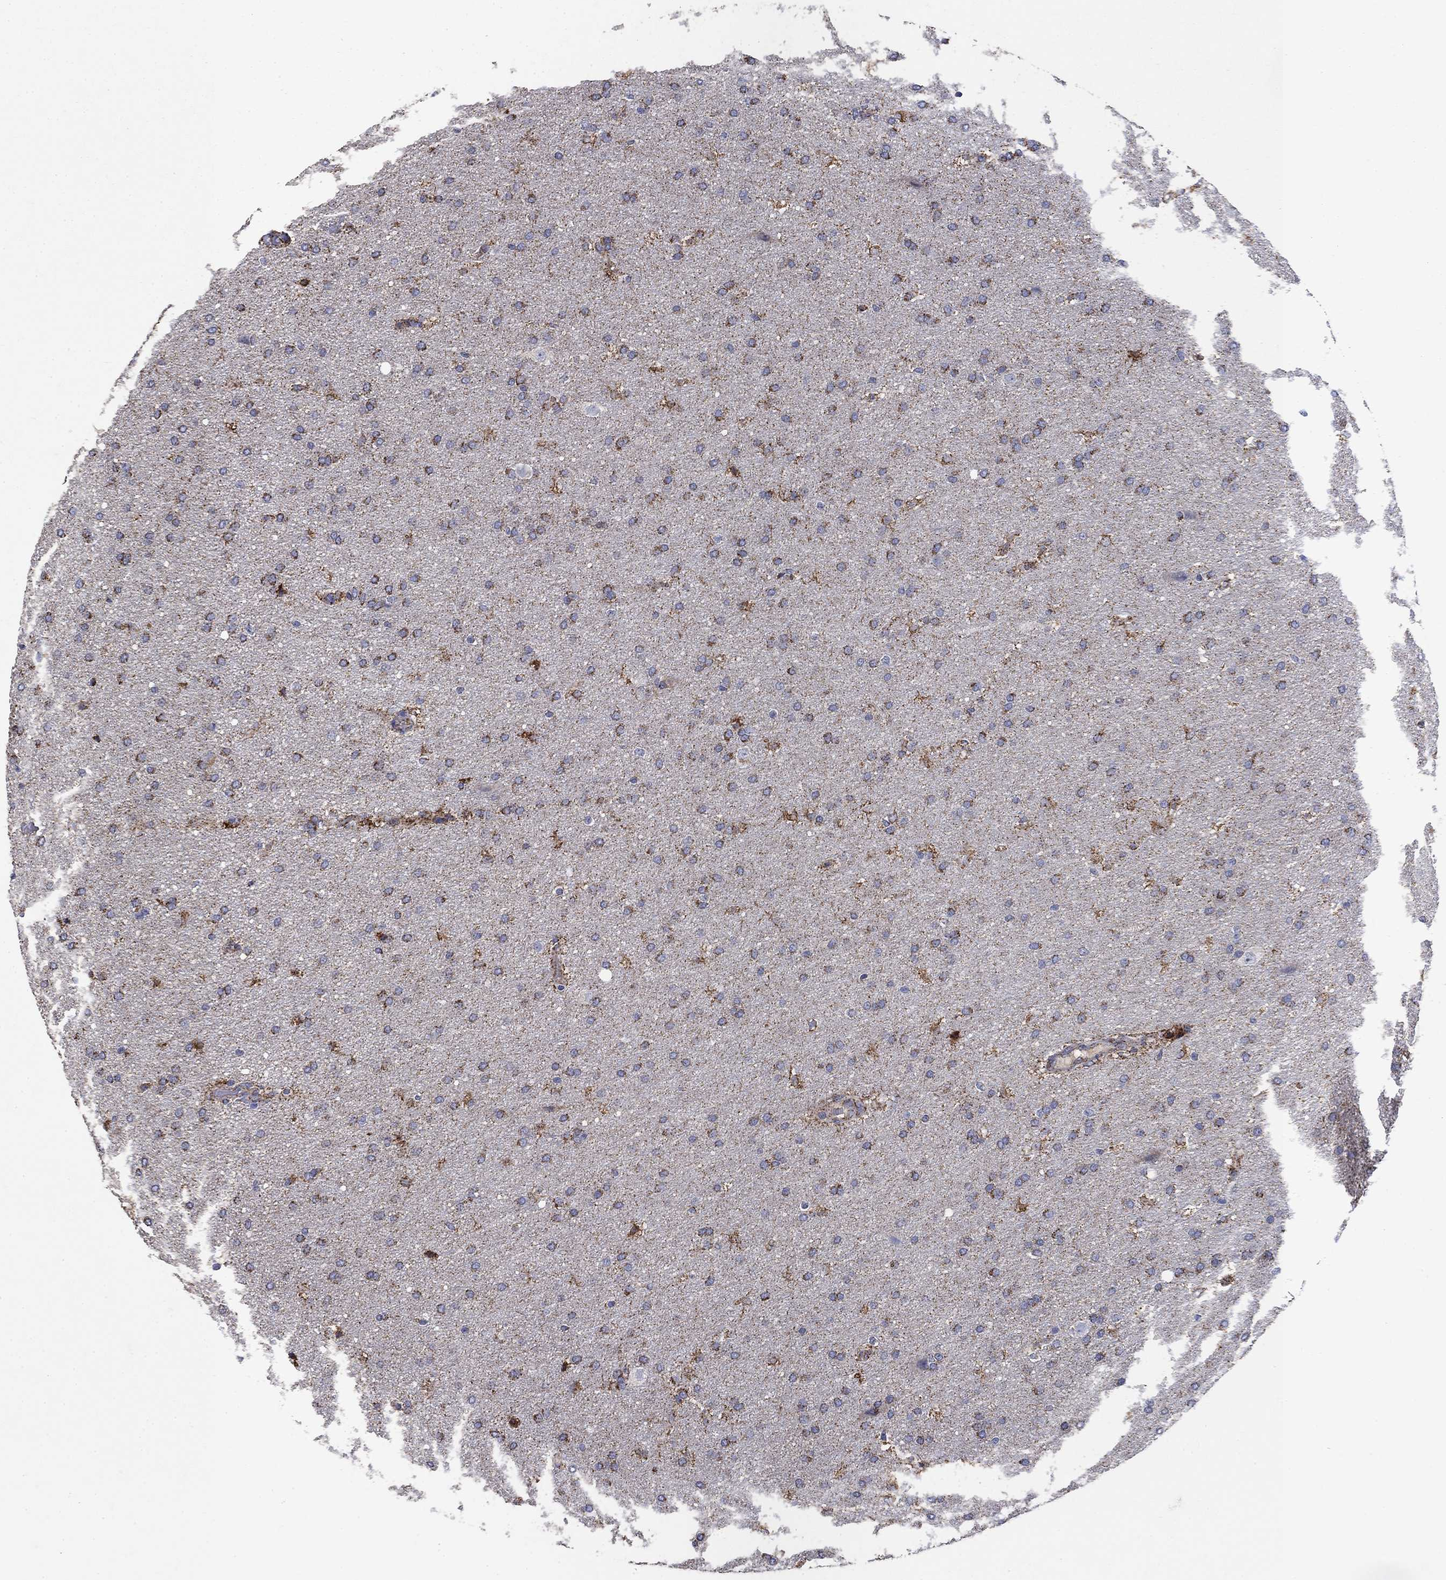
{"staining": {"intensity": "strong", "quantity": "<25%", "location": "cytoplasmic/membranous"}, "tissue": "glioma", "cell_type": "Tumor cells", "image_type": "cancer", "snomed": [{"axis": "morphology", "description": "Glioma, malignant, Low grade"}, {"axis": "topography", "description": "Brain"}], "caption": "Protein analysis of glioma tissue exhibits strong cytoplasmic/membranous positivity in about <25% of tumor cells.", "gene": "PNPLA2", "patient": {"sex": "female", "age": 37}}